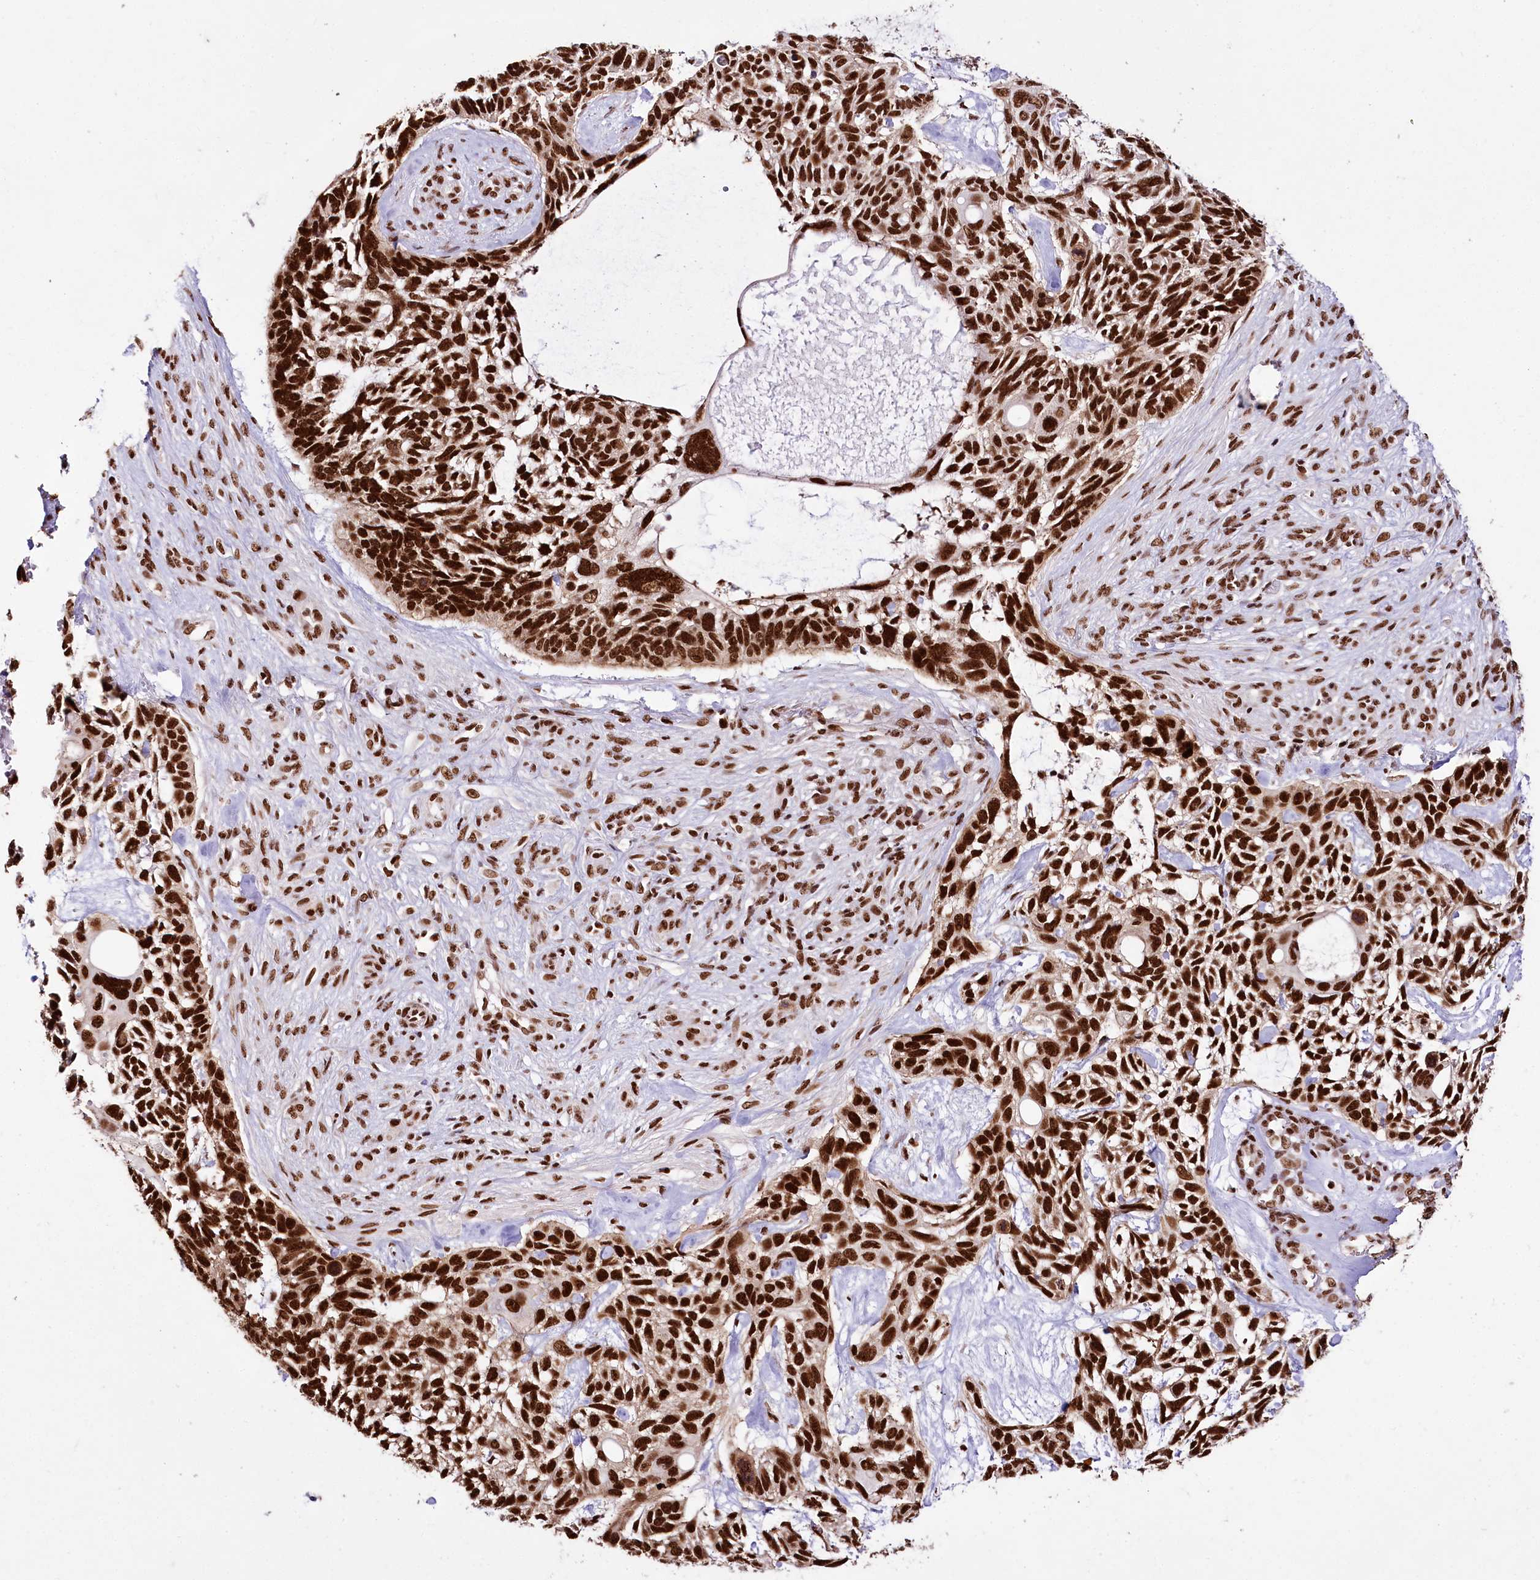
{"staining": {"intensity": "strong", "quantity": ">75%", "location": "nuclear"}, "tissue": "skin cancer", "cell_type": "Tumor cells", "image_type": "cancer", "snomed": [{"axis": "morphology", "description": "Basal cell carcinoma"}, {"axis": "topography", "description": "Skin"}], "caption": "Skin cancer (basal cell carcinoma) stained with immunohistochemistry demonstrates strong nuclear staining in approximately >75% of tumor cells.", "gene": "SMARCE1", "patient": {"sex": "male", "age": 88}}